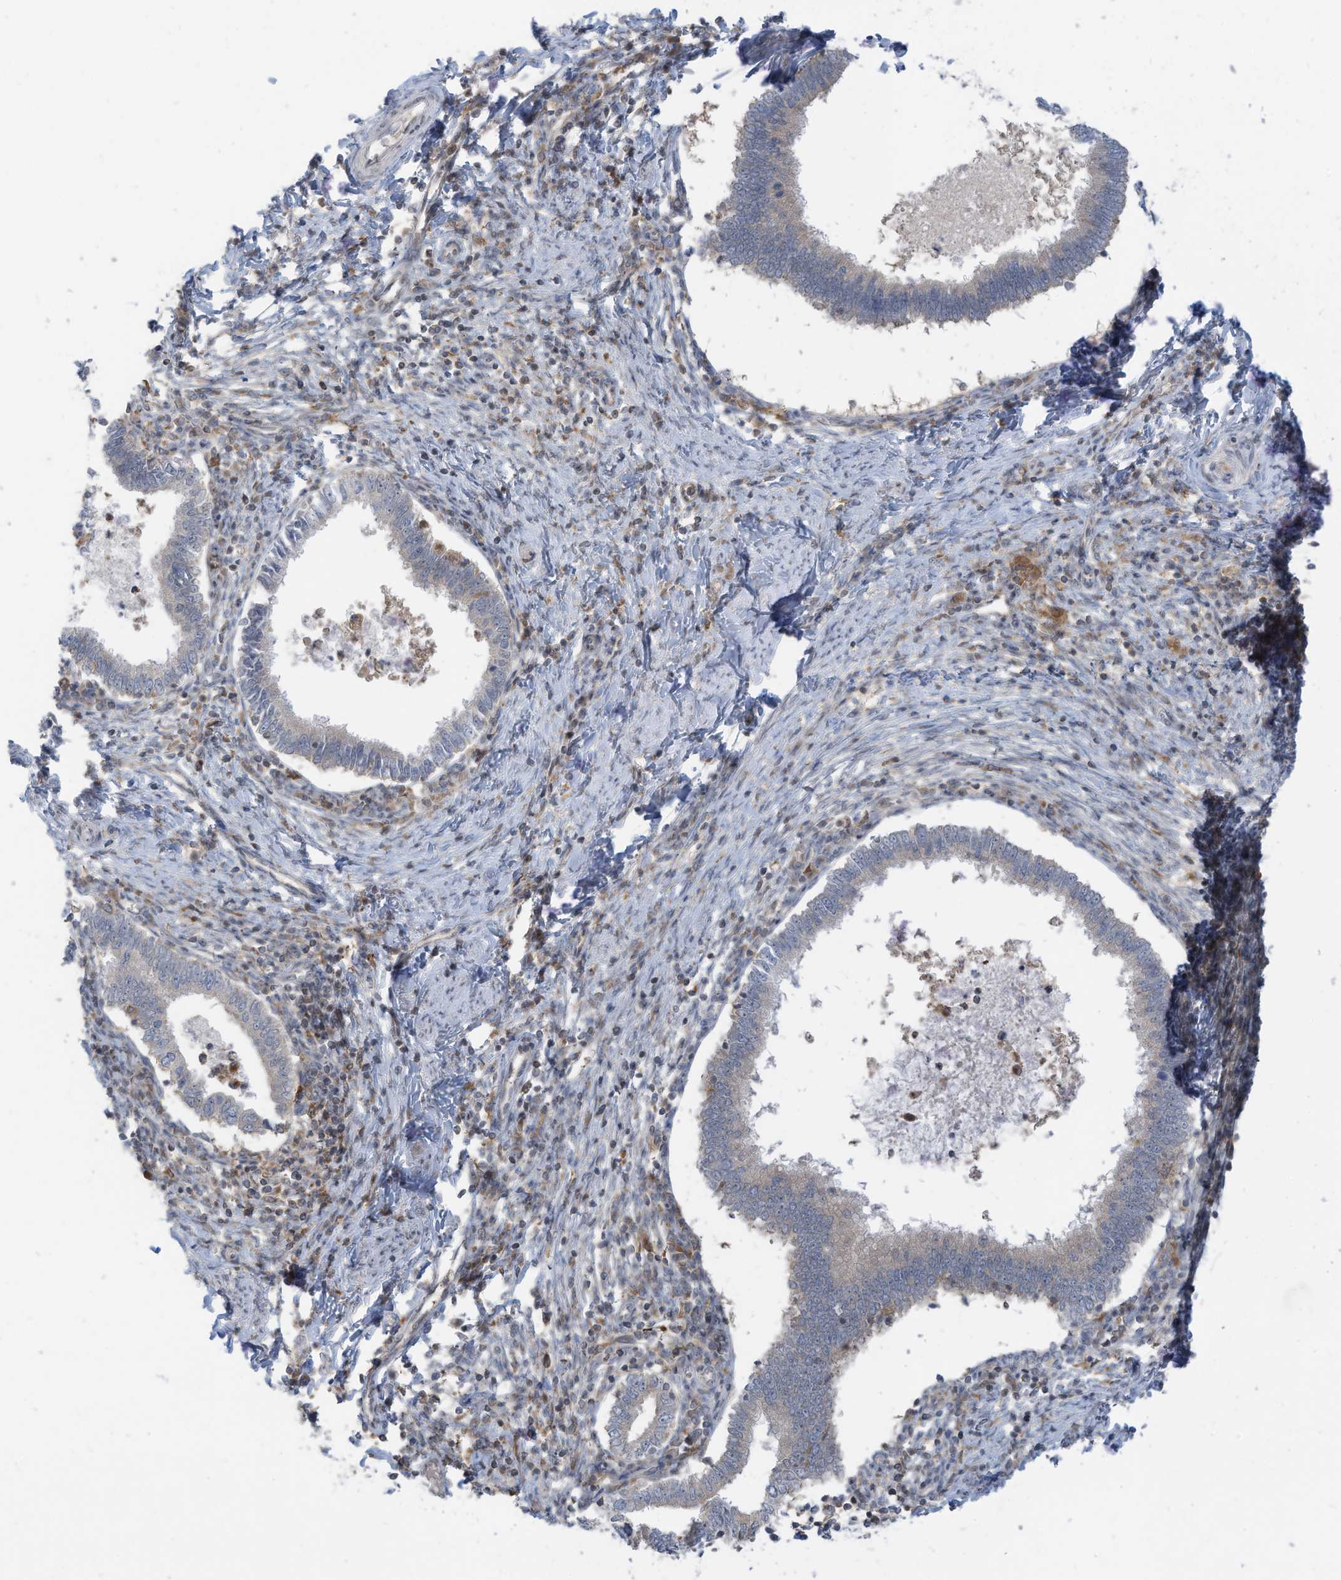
{"staining": {"intensity": "negative", "quantity": "none", "location": "none"}, "tissue": "cervical cancer", "cell_type": "Tumor cells", "image_type": "cancer", "snomed": [{"axis": "morphology", "description": "Adenocarcinoma, NOS"}, {"axis": "topography", "description": "Cervix"}], "caption": "The photomicrograph displays no significant expression in tumor cells of cervical adenocarcinoma. (Stains: DAB (3,3'-diaminobenzidine) immunohistochemistry with hematoxylin counter stain, Microscopy: brightfield microscopy at high magnification).", "gene": "DZIP3", "patient": {"sex": "female", "age": 36}}